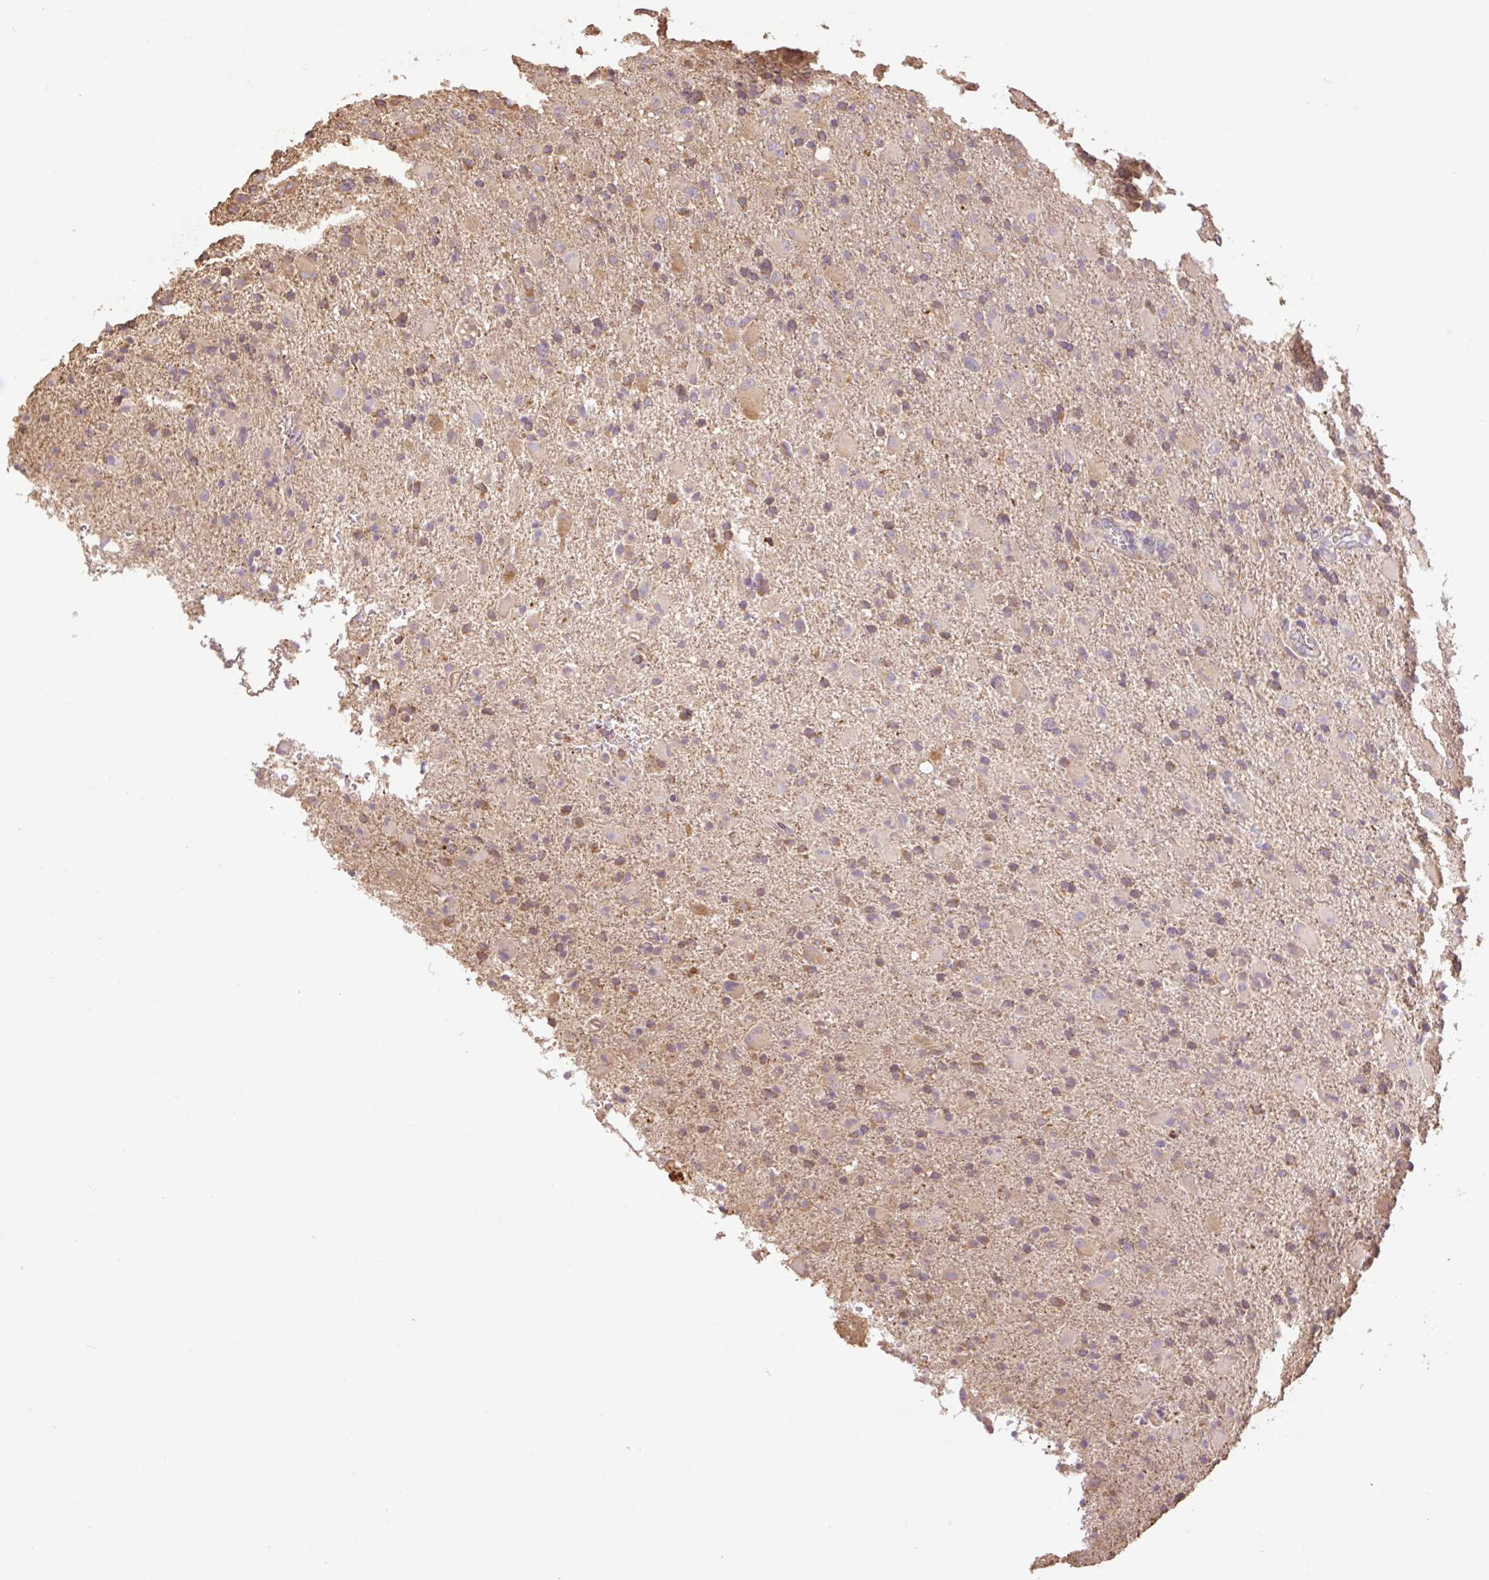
{"staining": {"intensity": "moderate", "quantity": "25%-75%", "location": "cytoplasmic/membranous"}, "tissue": "glioma", "cell_type": "Tumor cells", "image_type": "cancer", "snomed": [{"axis": "morphology", "description": "Glioma, malignant, Low grade"}, {"axis": "topography", "description": "Brain"}], "caption": "Brown immunohistochemical staining in human glioma reveals moderate cytoplasmic/membranous expression in about 25%-75% of tumor cells. (DAB = brown stain, brightfield microscopy at high magnification).", "gene": "DESI1", "patient": {"sex": "male", "age": 65}}